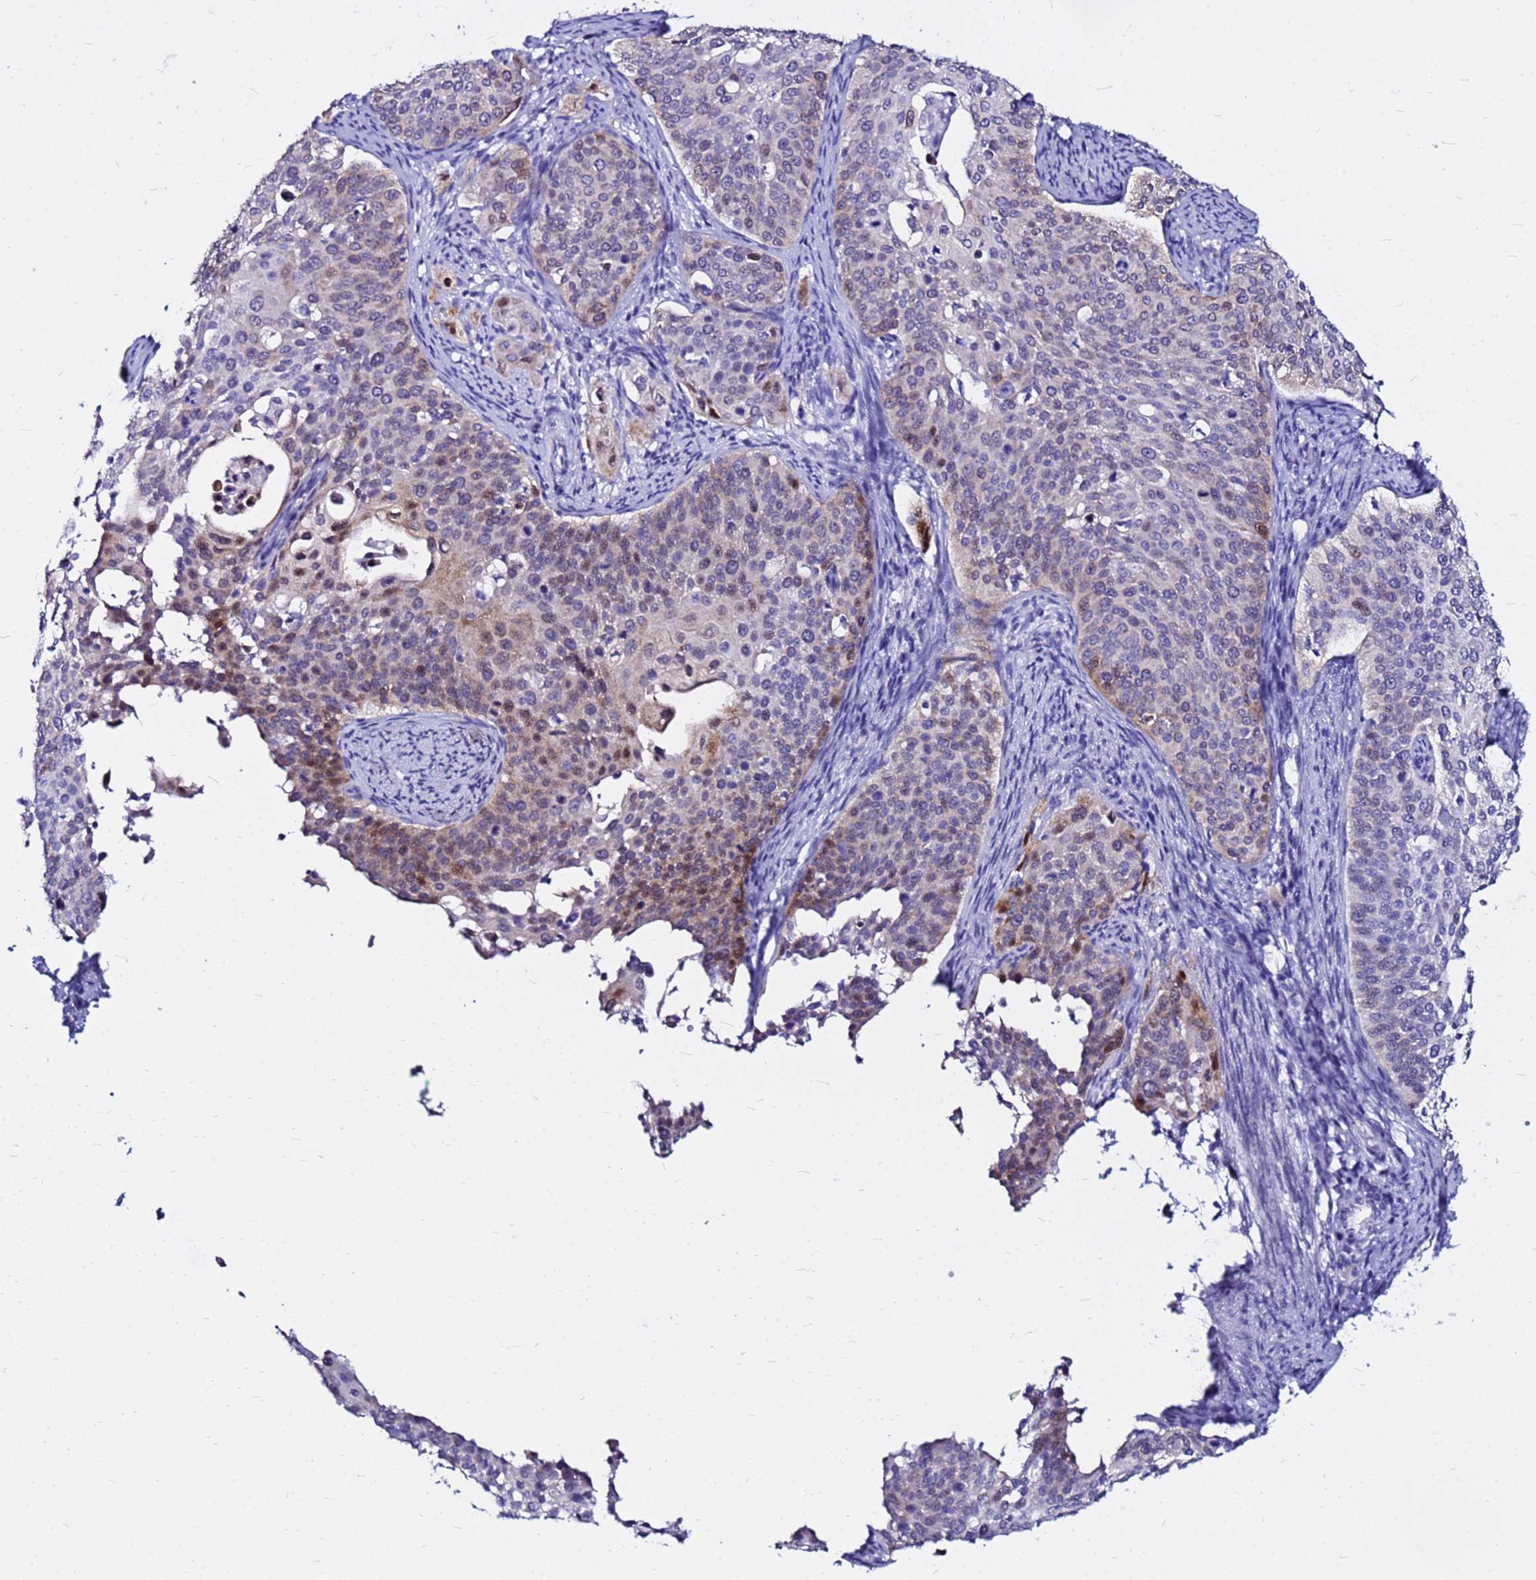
{"staining": {"intensity": "moderate", "quantity": "<25%", "location": "cytoplasmic/membranous"}, "tissue": "cervical cancer", "cell_type": "Tumor cells", "image_type": "cancer", "snomed": [{"axis": "morphology", "description": "Squamous cell carcinoma, NOS"}, {"axis": "topography", "description": "Cervix"}], "caption": "Cervical squamous cell carcinoma stained with a brown dye displays moderate cytoplasmic/membranous positive positivity in approximately <25% of tumor cells.", "gene": "PPP1R14C", "patient": {"sex": "female", "age": 44}}